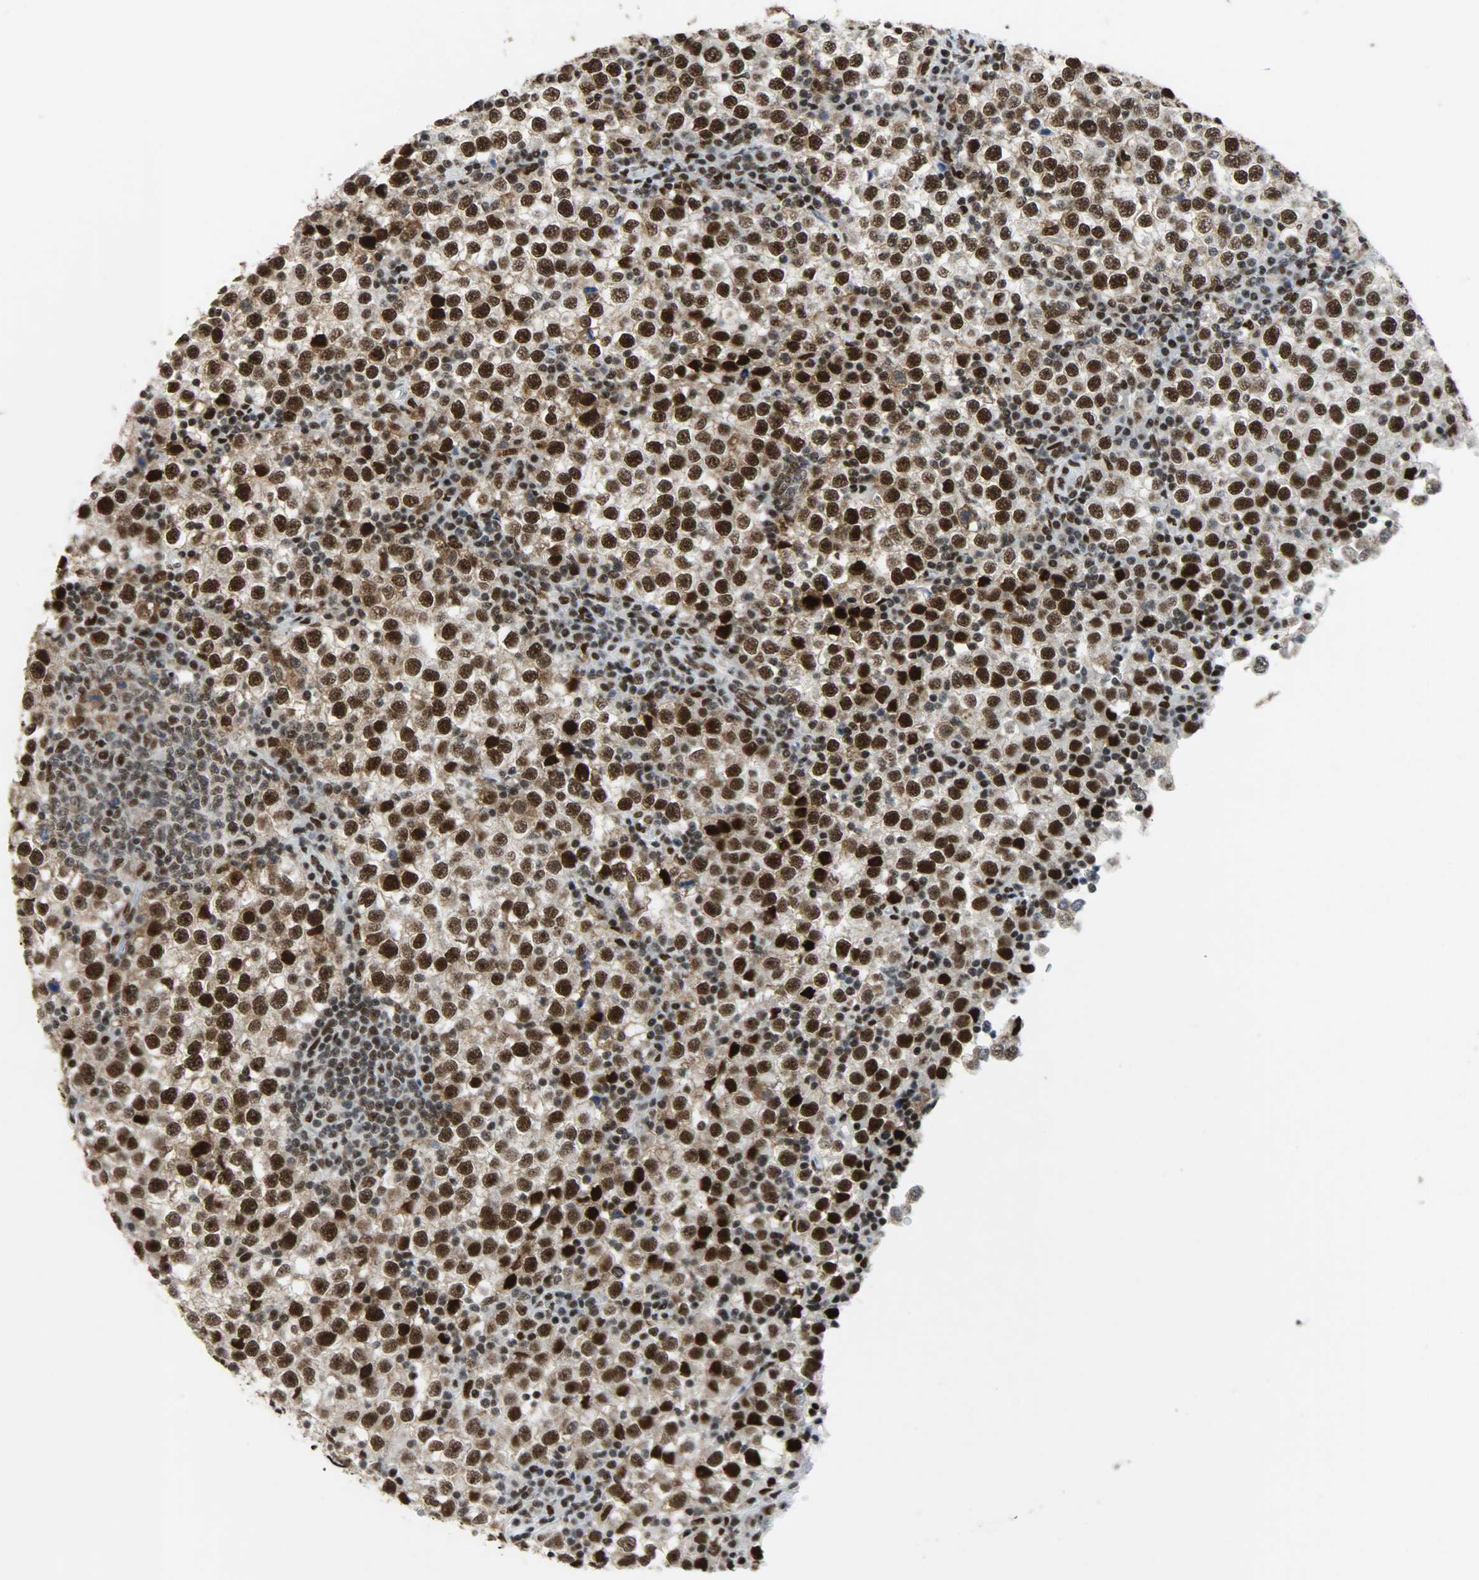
{"staining": {"intensity": "strong", "quantity": ">75%", "location": "cytoplasmic/membranous,nuclear"}, "tissue": "testis cancer", "cell_type": "Tumor cells", "image_type": "cancer", "snomed": [{"axis": "morphology", "description": "Seminoma, NOS"}, {"axis": "topography", "description": "Testis"}], "caption": "An image of human testis cancer stained for a protein exhibits strong cytoplasmic/membranous and nuclear brown staining in tumor cells.", "gene": "SSB", "patient": {"sex": "male", "age": 65}}